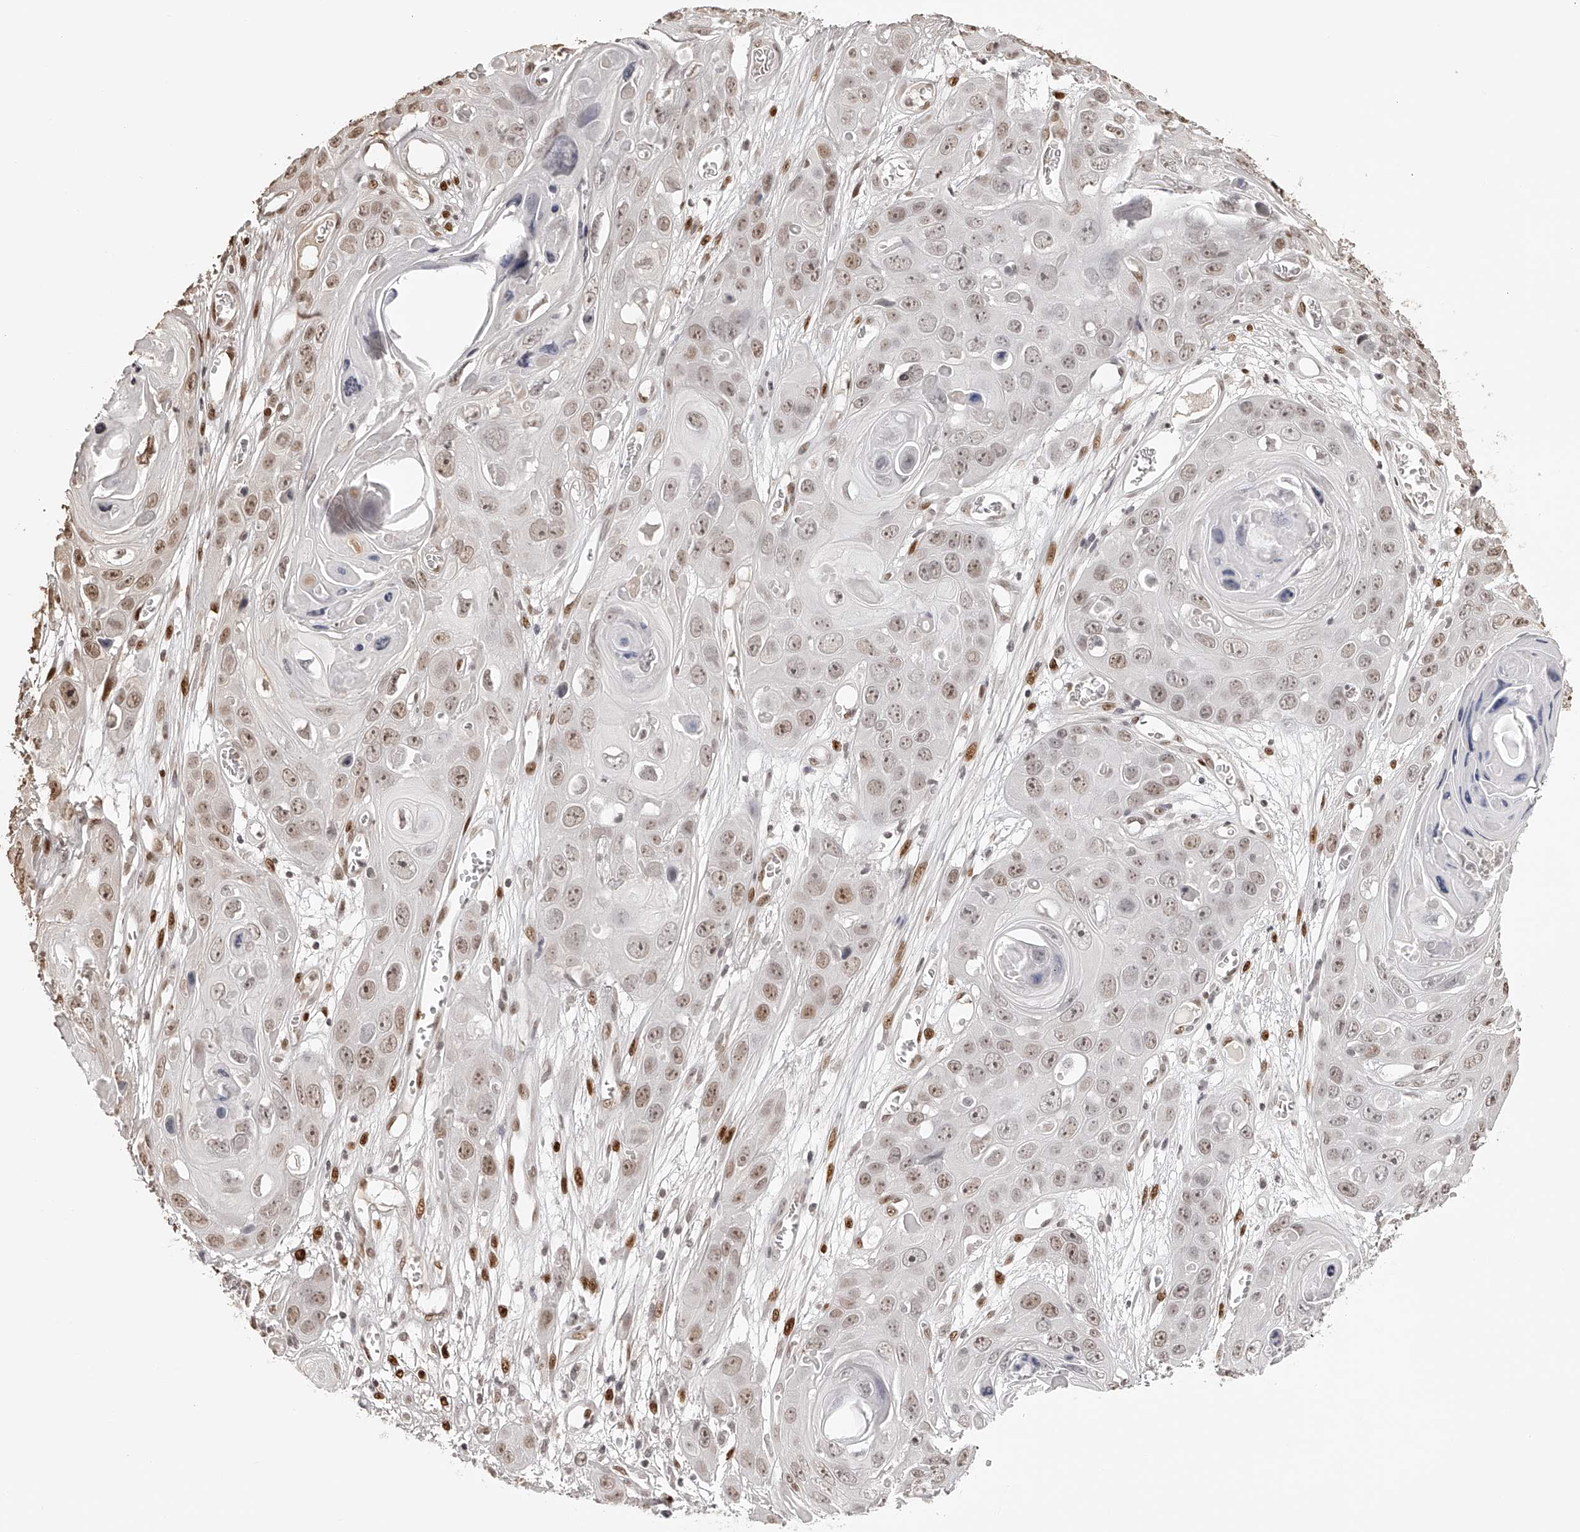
{"staining": {"intensity": "moderate", "quantity": "25%-75%", "location": "nuclear"}, "tissue": "skin cancer", "cell_type": "Tumor cells", "image_type": "cancer", "snomed": [{"axis": "morphology", "description": "Squamous cell carcinoma, NOS"}, {"axis": "topography", "description": "Skin"}], "caption": "Protein staining by immunohistochemistry (IHC) exhibits moderate nuclear positivity in about 25%-75% of tumor cells in skin squamous cell carcinoma.", "gene": "ZNF503", "patient": {"sex": "male", "age": 55}}